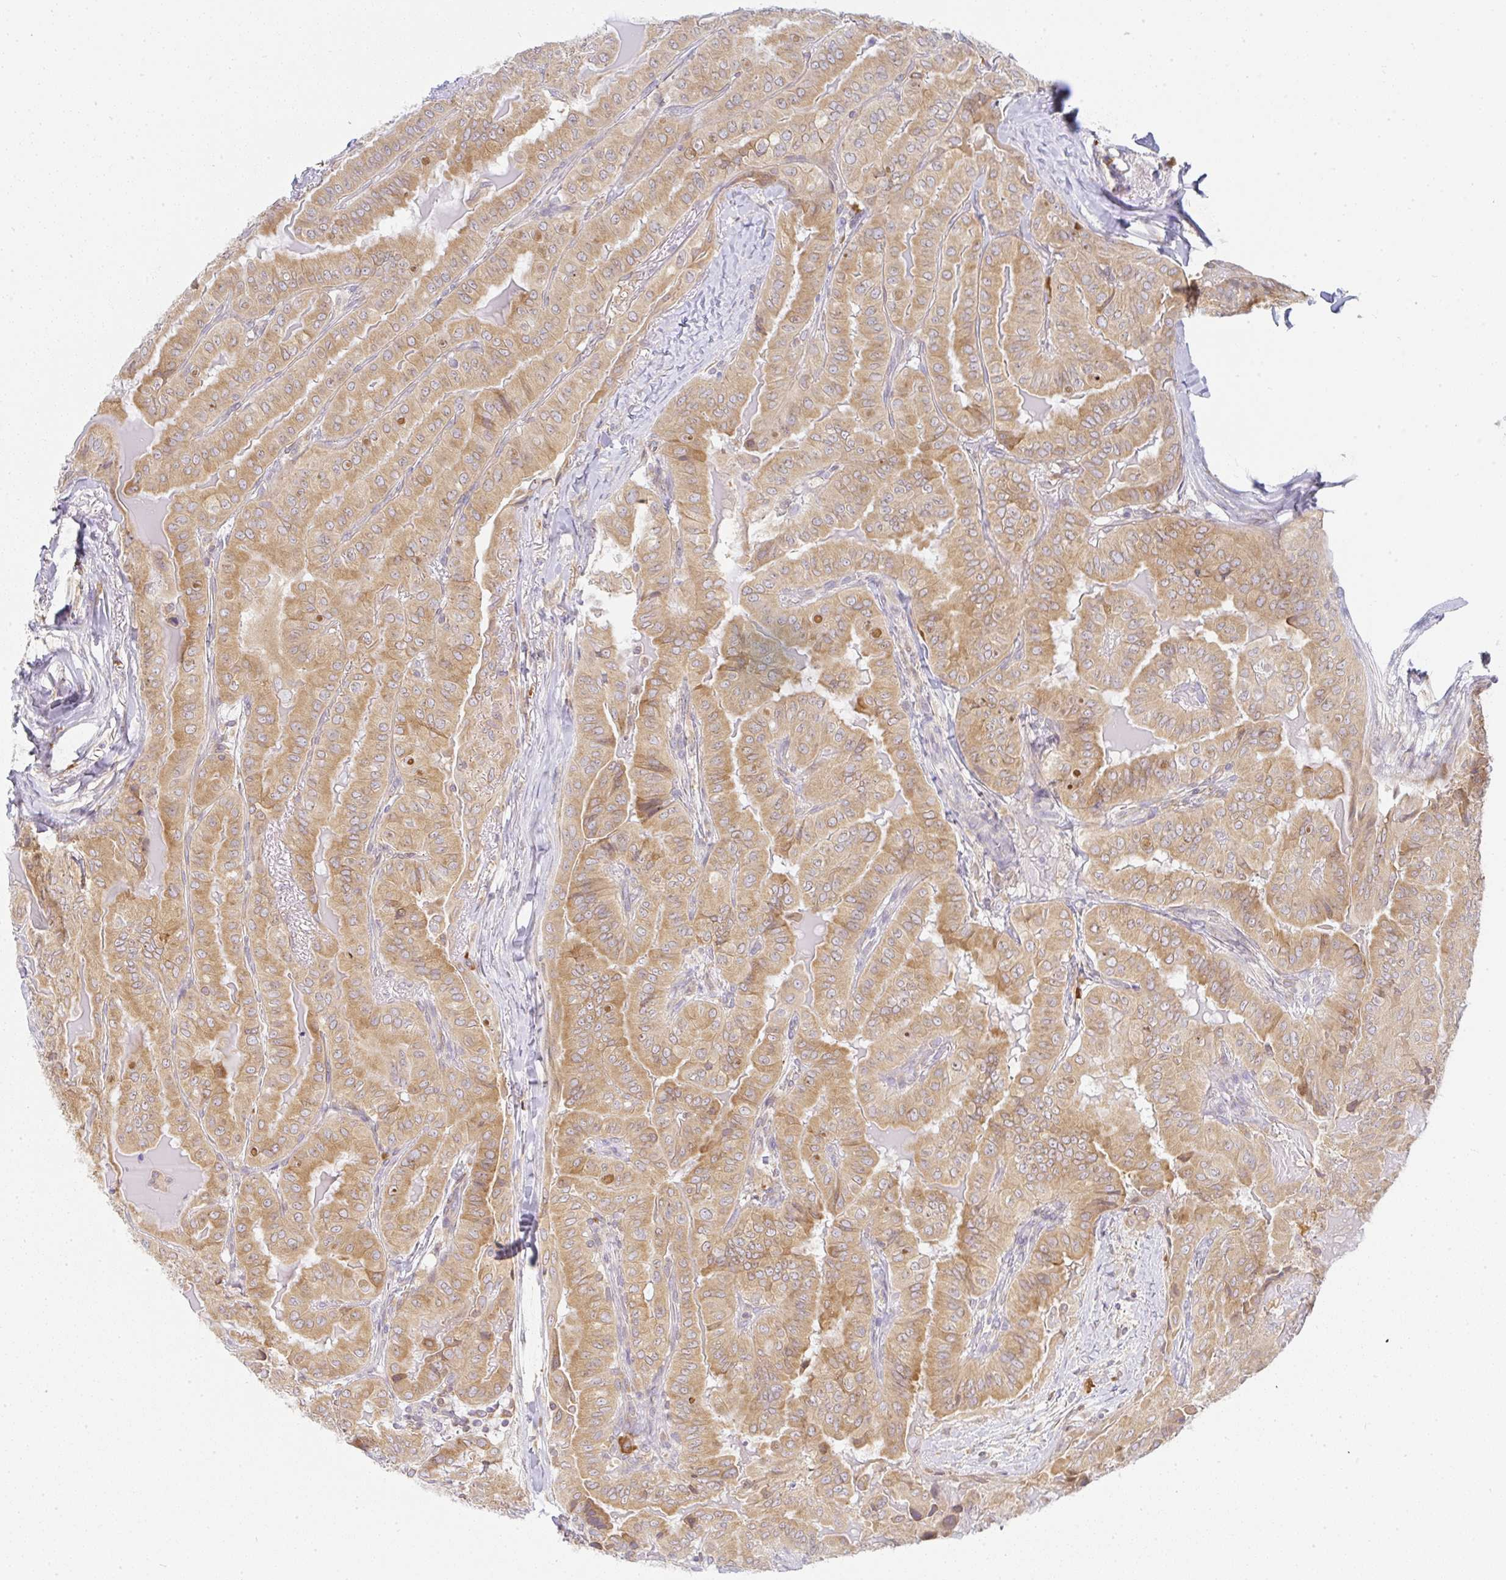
{"staining": {"intensity": "moderate", "quantity": ">75%", "location": "cytoplasmic/membranous"}, "tissue": "thyroid cancer", "cell_type": "Tumor cells", "image_type": "cancer", "snomed": [{"axis": "morphology", "description": "Papillary adenocarcinoma, NOS"}, {"axis": "topography", "description": "Thyroid gland"}], "caption": "The micrograph reveals immunohistochemical staining of thyroid papillary adenocarcinoma. There is moderate cytoplasmic/membranous expression is identified in approximately >75% of tumor cells.", "gene": "DERL2", "patient": {"sex": "female", "age": 68}}